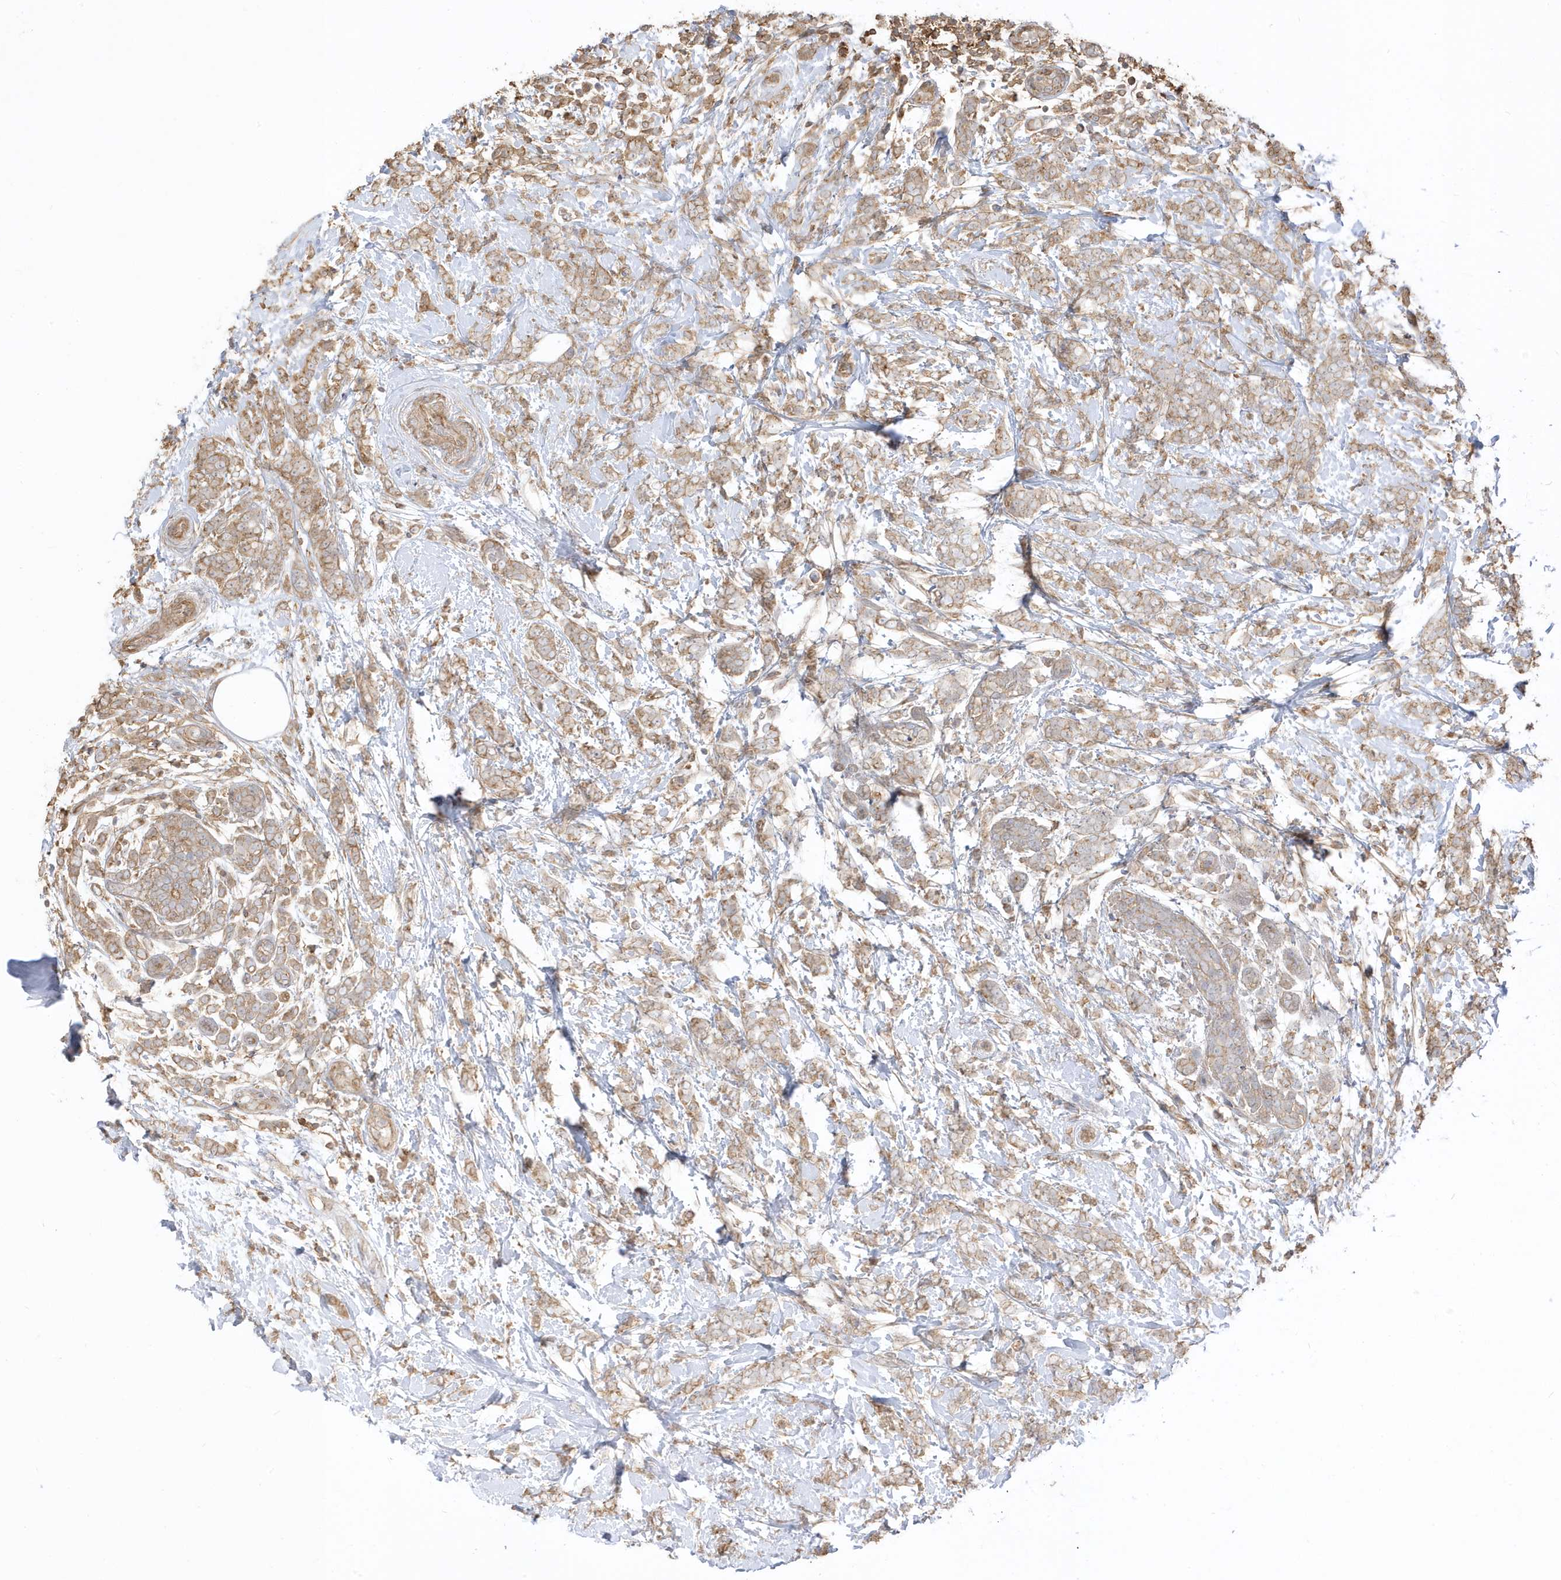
{"staining": {"intensity": "weak", "quantity": ">75%", "location": "cytoplasmic/membranous"}, "tissue": "breast cancer", "cell_type": "Tumor cells", "image_type": "cancer", "snomed": [{"axis": "morphology", "description": "Lobular carcinoma"}, {"axis": "topography", "description": "Breast"}], "caption": "The micrograph shows staining of breast cancer (lobular carcinoma), revealing weak cytoplasmic/membranous protein expression (brown color) within tumor cells.", "gene": "ZBTB8A", "patient": {"sex": "female", "age": 58}}